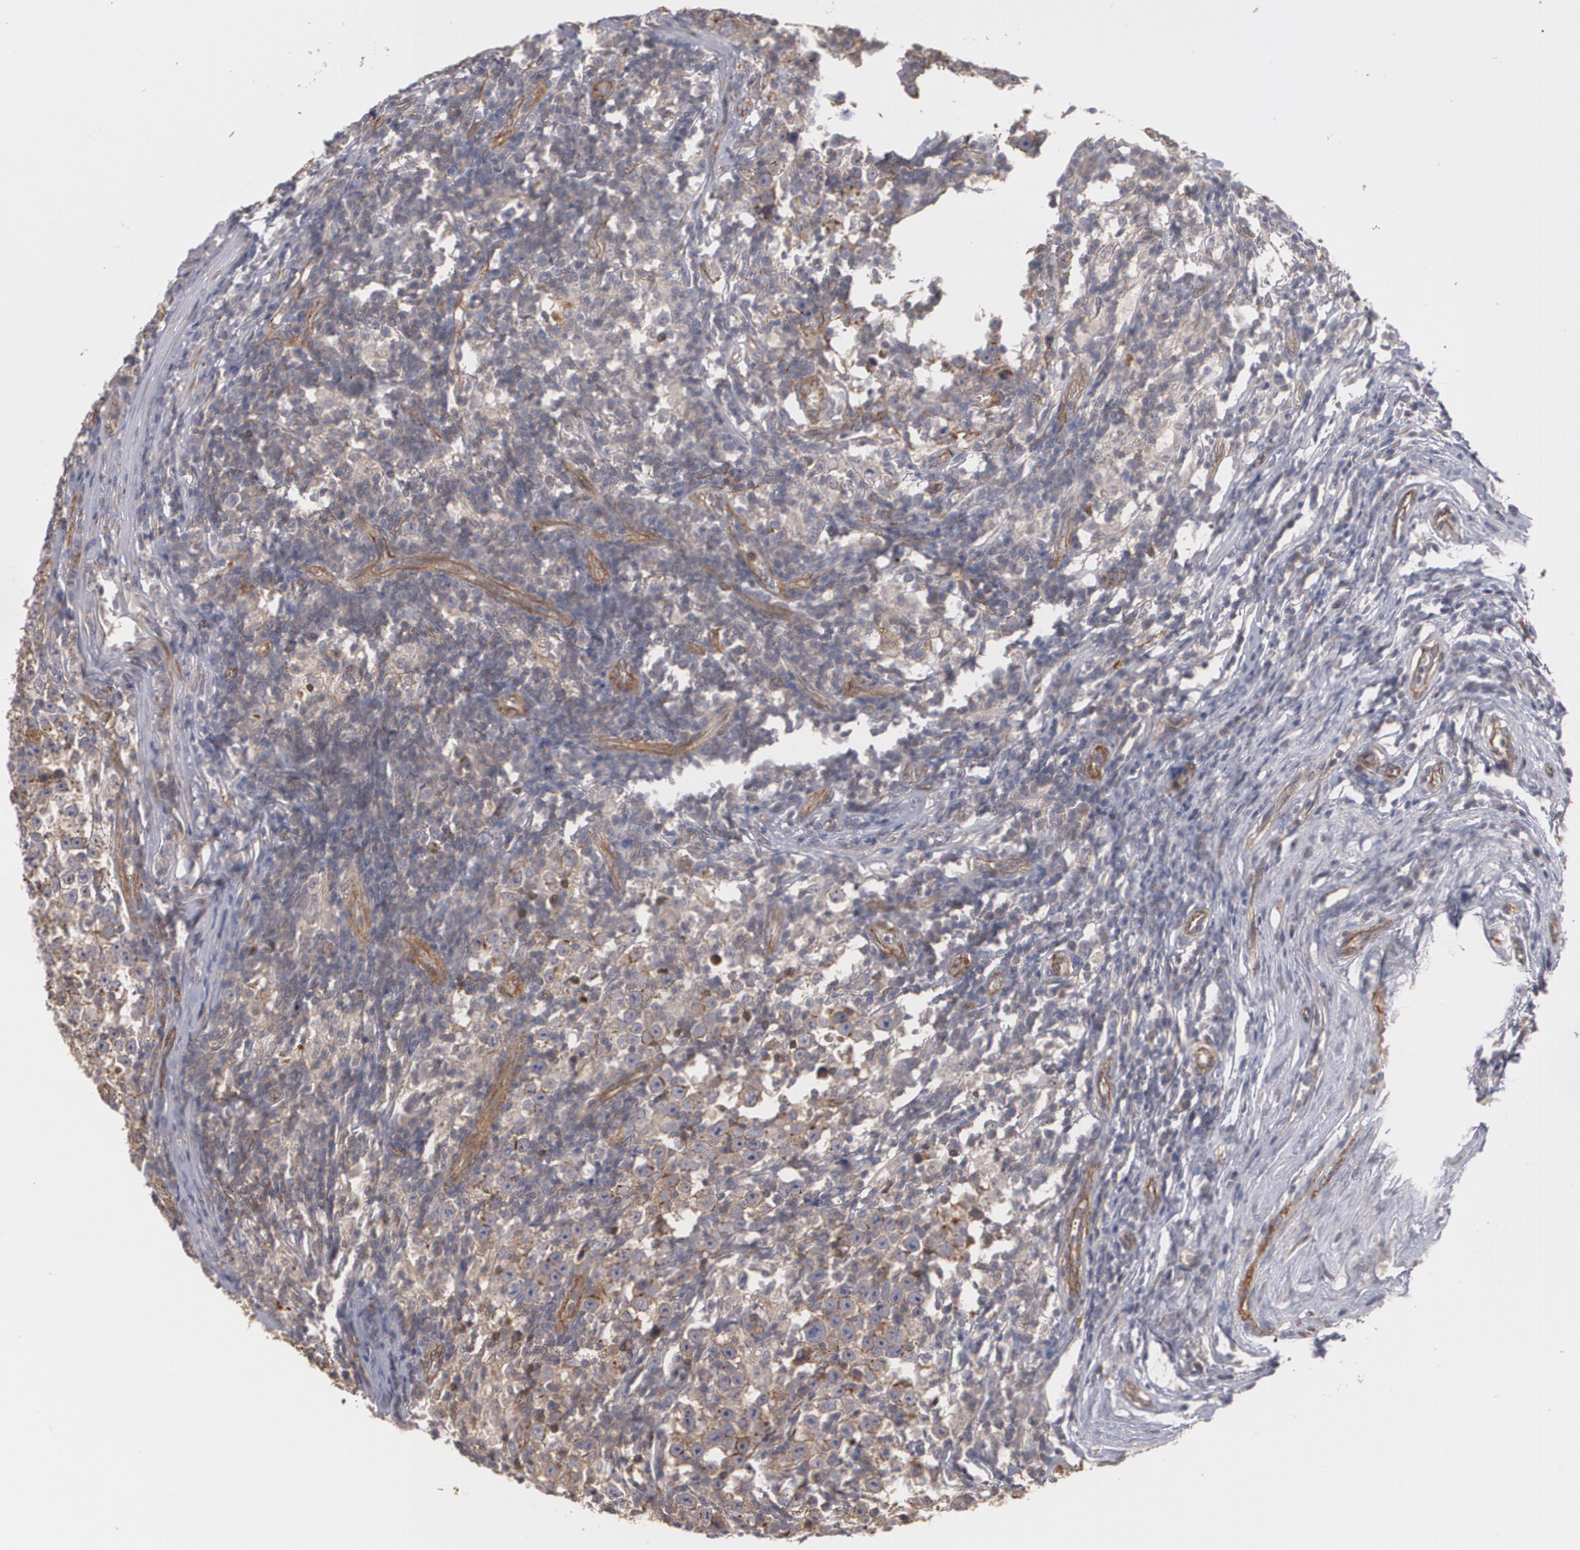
{"staining": {"intensity": "moderate", "quantity": ">75%", "location": "cytoplasmic/membranous"}, "tissue": "testis cancer", "cell_type": "Tumor cells", "image_type": "cancer", "snomed": [{"axis": "morphology", "description": "Seminoma, NOS"}, {"axis": "topography", "description": "Testis"}], "caption": "Protein staining of testis cancer tissue reveals moderate cytoplasmic/membranous staining in about >75% of tumor cells.", "gene": "TJP1", "patient": {"sex": "male", "age": 43}}